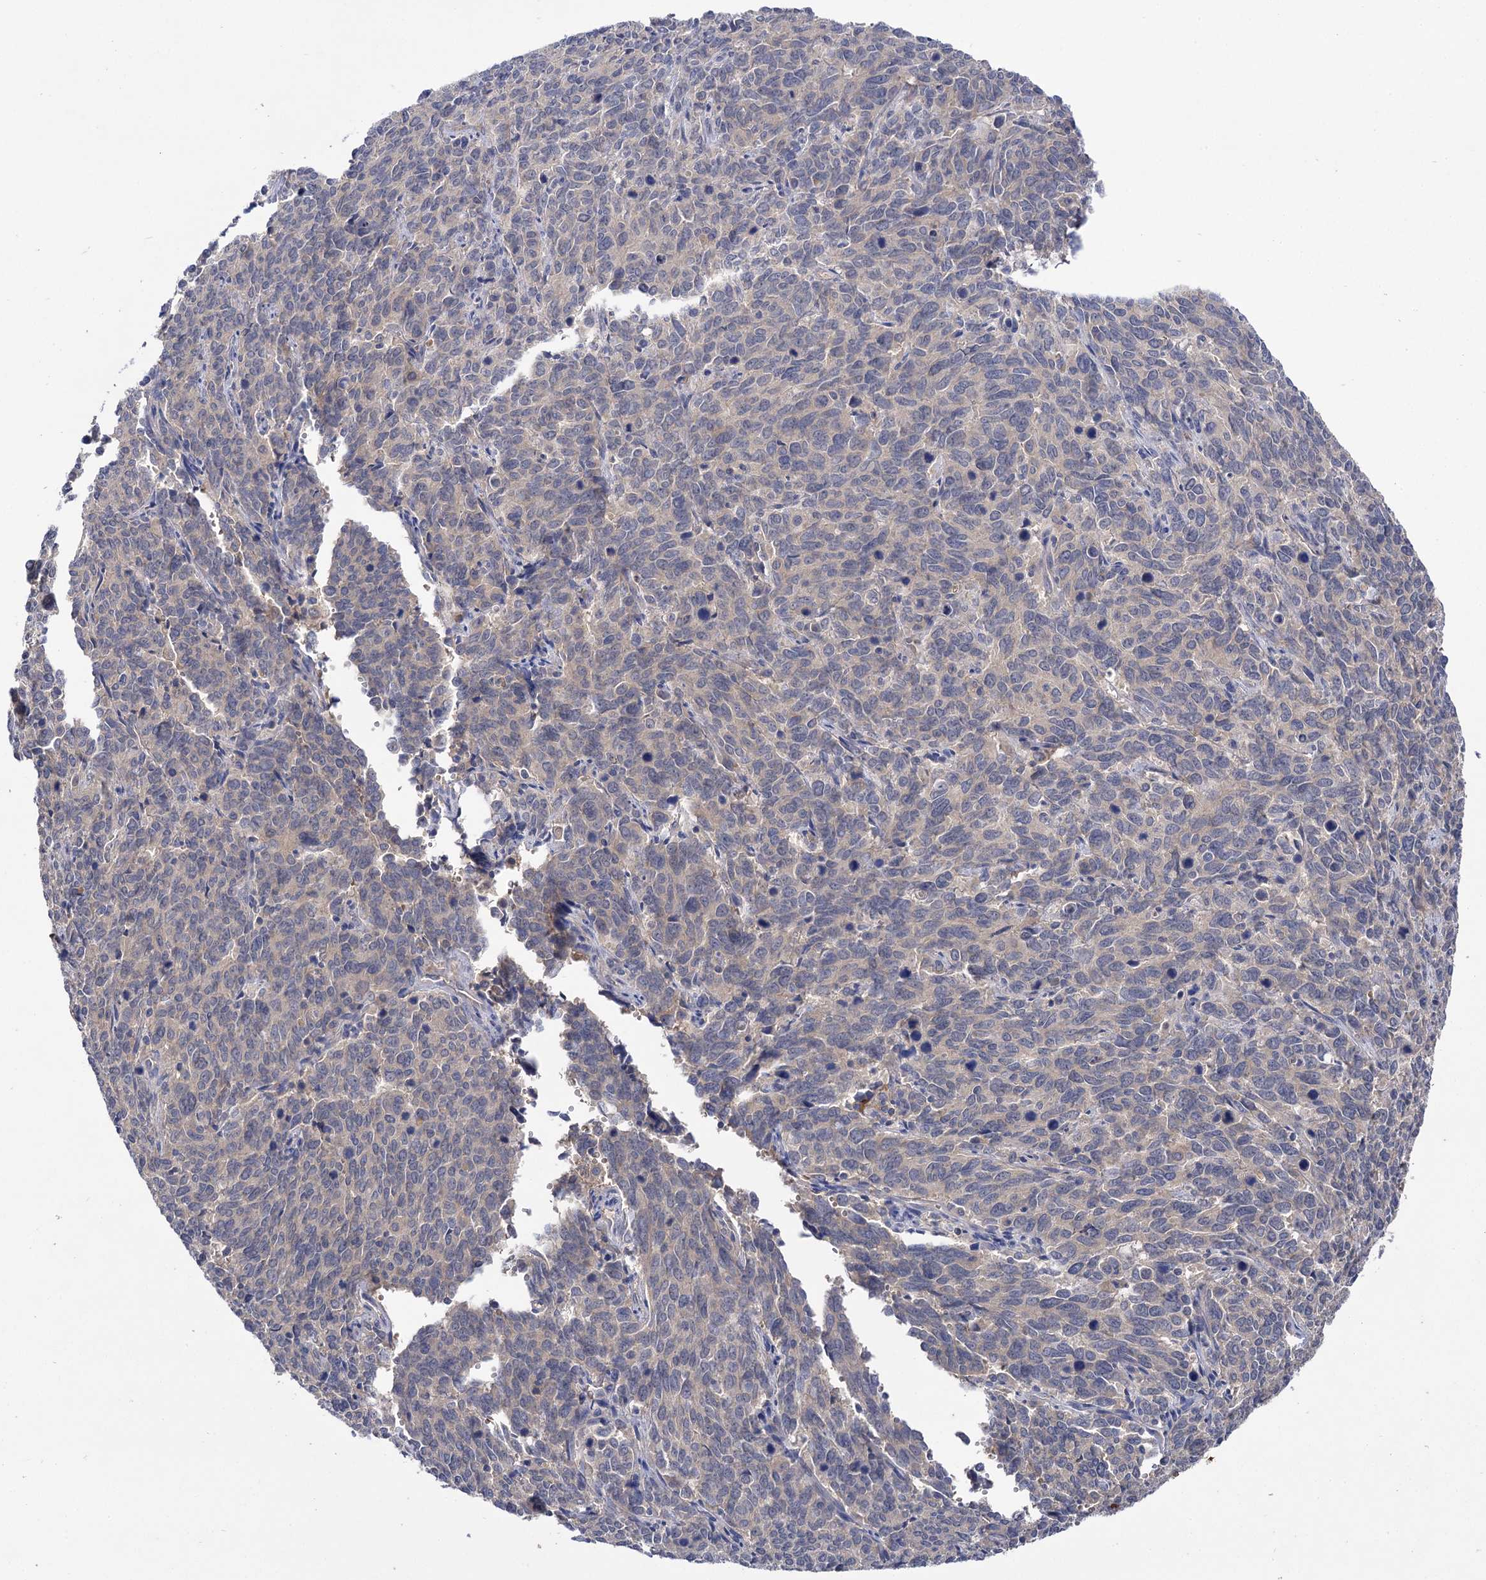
{"staining": {"intensity": "negative", "quantity": "none", "location": "none"}, "tissue": "cervical cancer", "cell_type": "Tumor cells", "image_type": "cancer", "snomed": [{"axis": "morphology", "description": "Squamous cell carcinoma, NOS"}, {"axis": "topography", "description": "Cervix"}], "caption": "Human squamous cell carcinoma (cervical) stained for a protein using IHC displays no staining in tumor cells.", "gene": "USP50", "patient": {"sex": "female", "age": 60}}